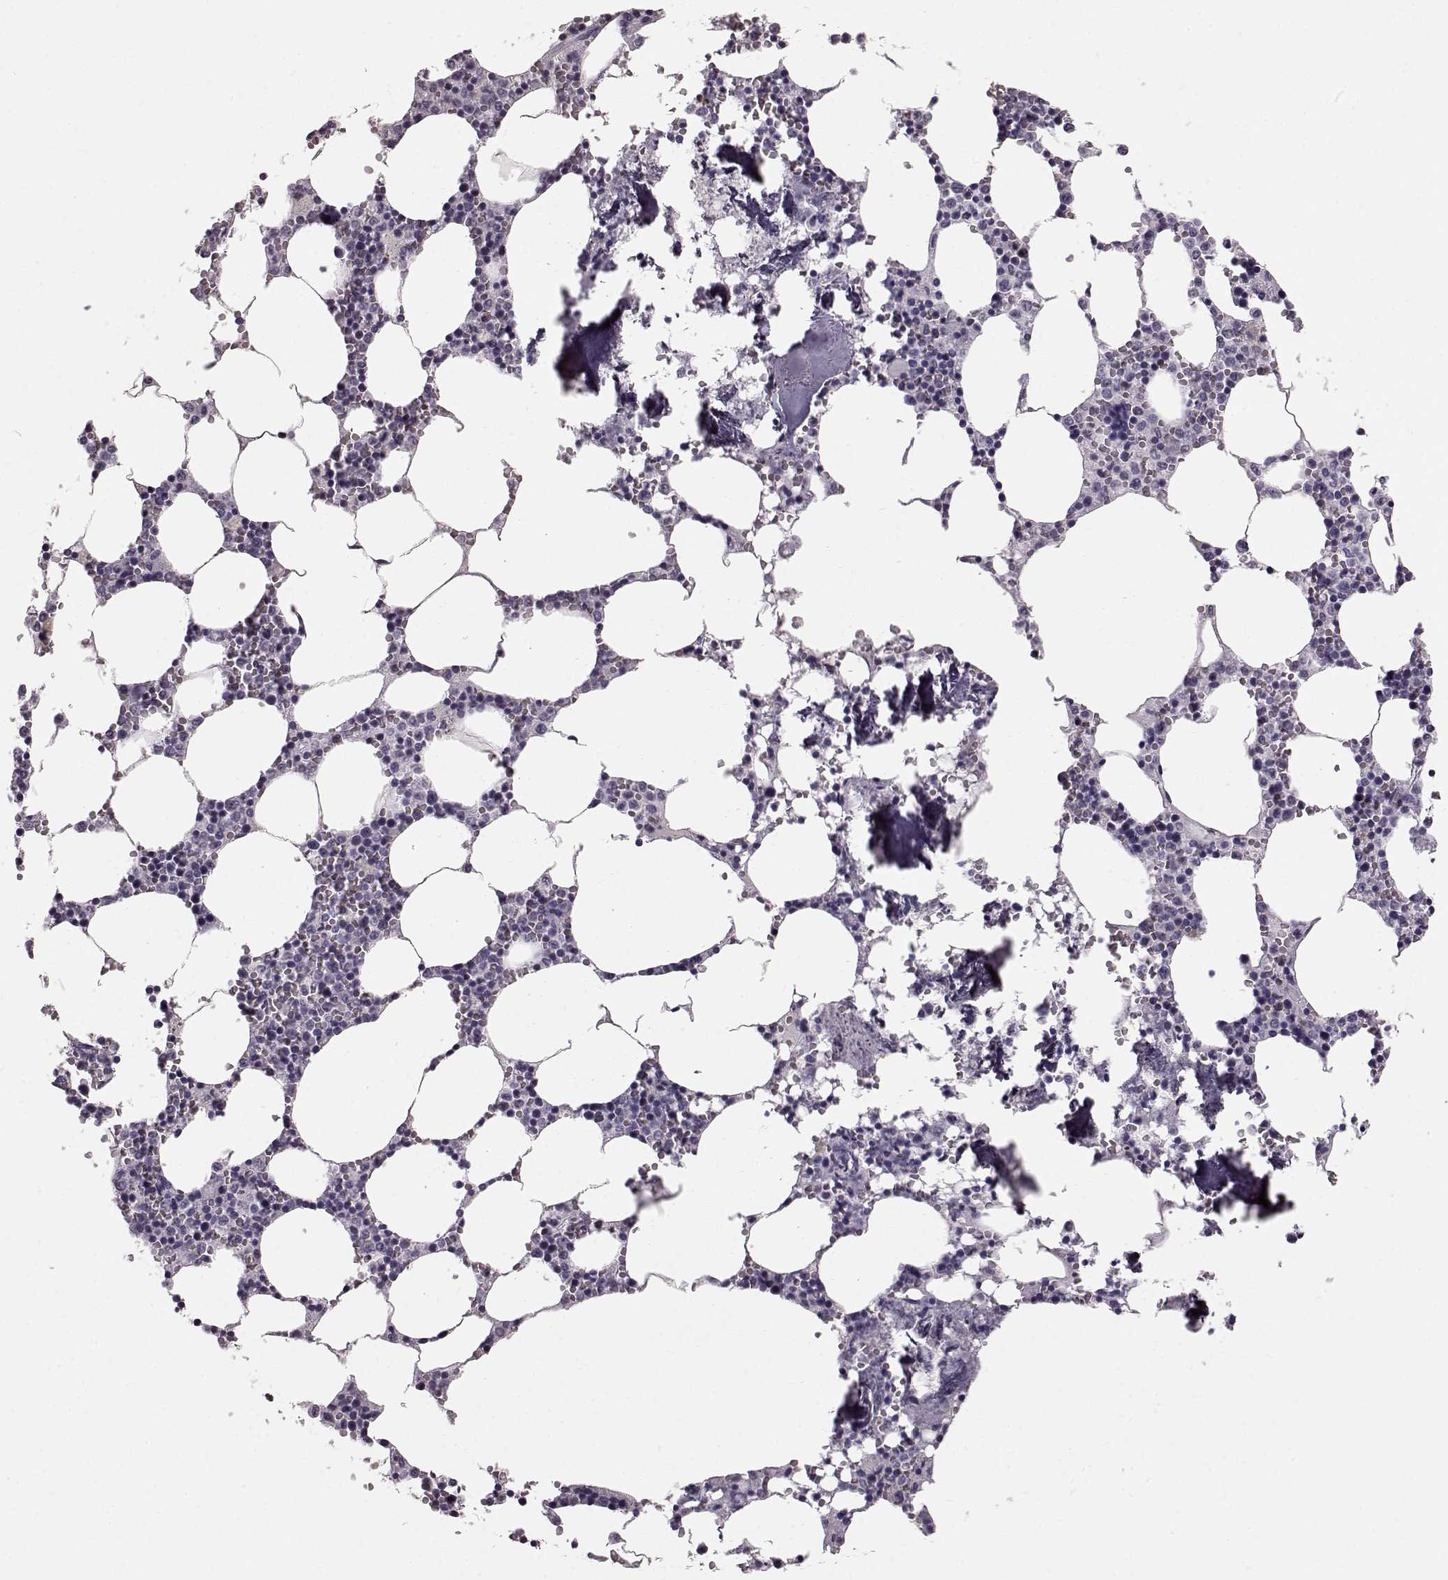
{"staining": {"intensity": "negative", "quantity": "none", "location": "none"}, "tissue": "bone marrow", "cell_type": "Hematopoietic cells", "image_type": "normal", "snomed": [{"axis": "morphology", "description": "Normal tissue, NOS"}, {"axis": "topography", "description": "Bone marrow"}], "caption": "An image of bone marrow stained for a protein reveals no brown staining in hematopoietic cells.", "gene": "TCHHL1", "patient": {"sex": "female", "age": 64}}